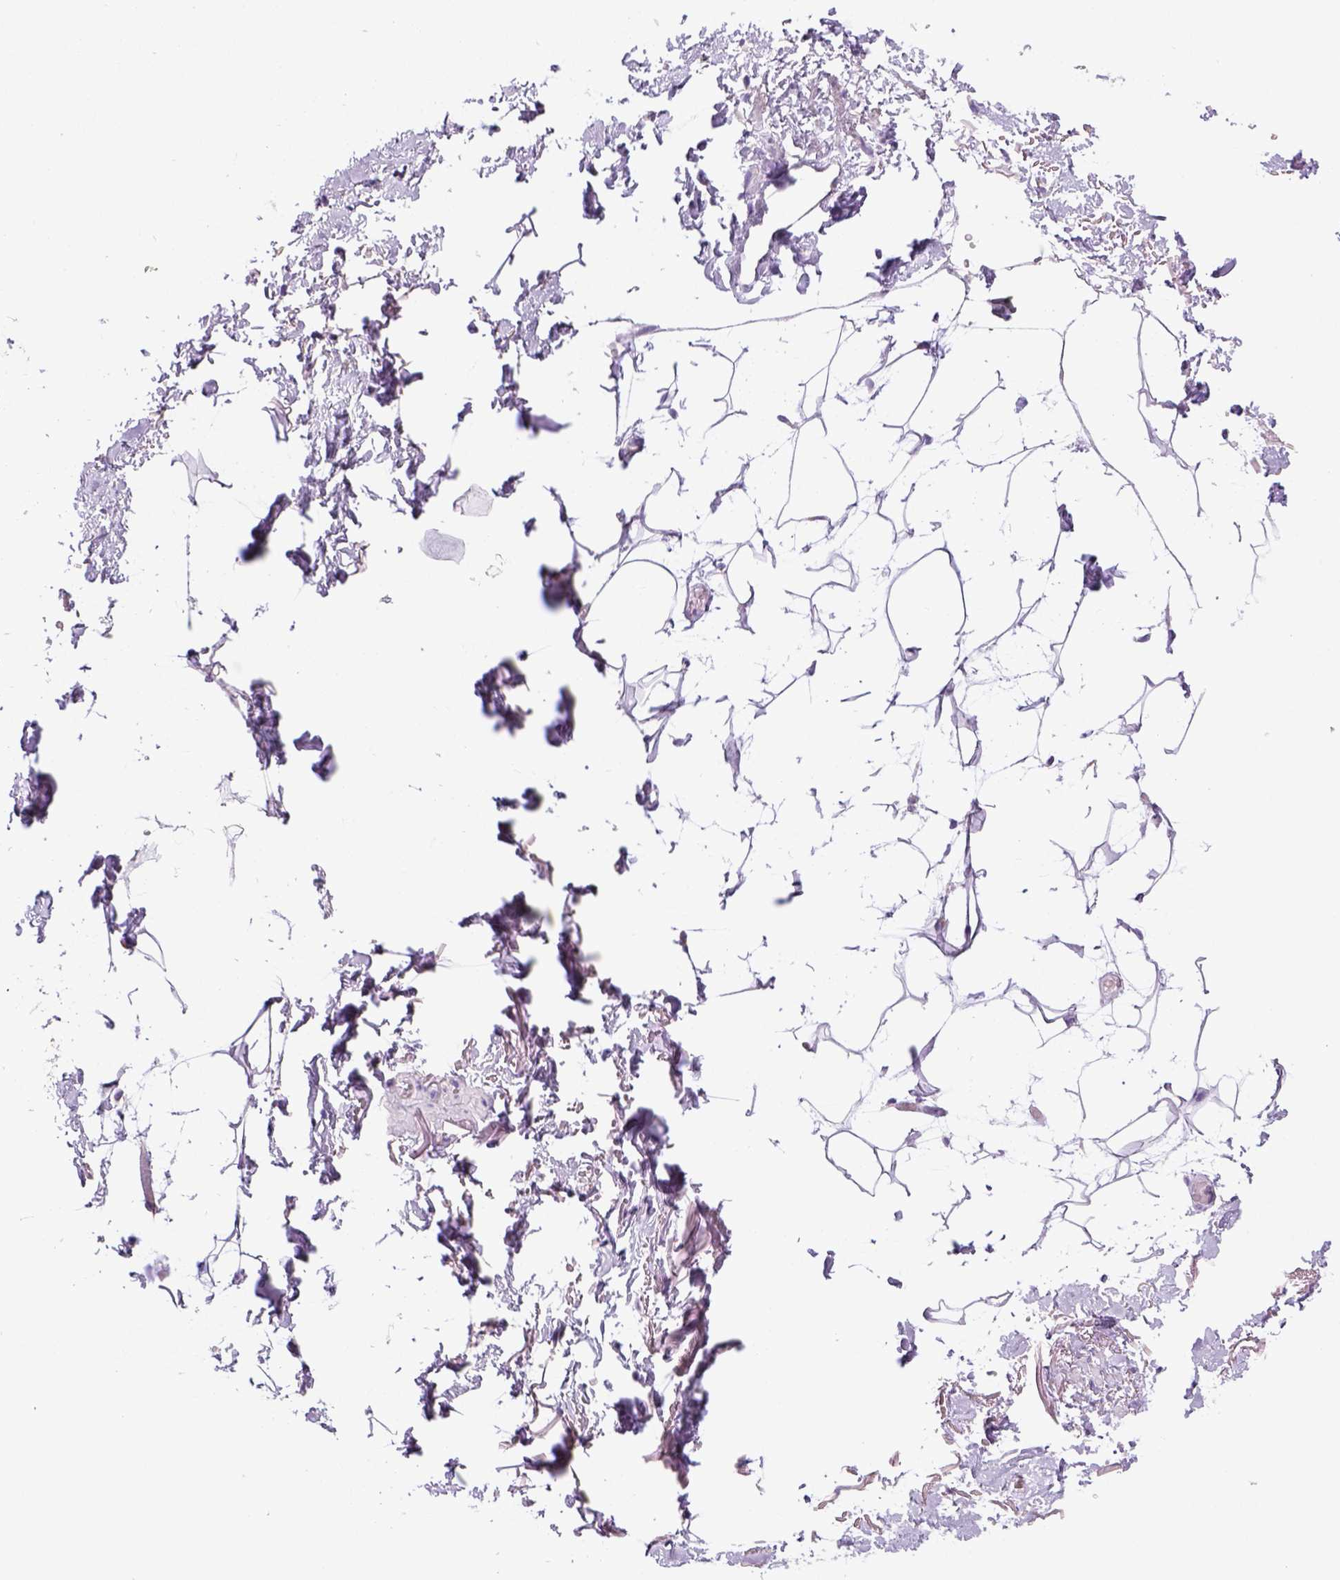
{"staining": {"intensity": "negative", "quantity": "none", "location": "none"}, "tissue": "adipose tissue", "cell_type": "Adipocytes", "image_type": "normal", "snomed": [{"axis": "morphology", "description": "Normal tissue, NOS"}, {"axis": "topography", "description": "Anal"}, {"axis": "topography", "description": "Peripheral nerve tissue"}], "caption": "Immunohistochemistry (IHC) image of normal adipose tissue: human adipose tissue stained with DAB demonstrates no significant protein positivity in adipocytes.", "gene": "KRT71", "patient": {"sex": "male", "age": 78}}